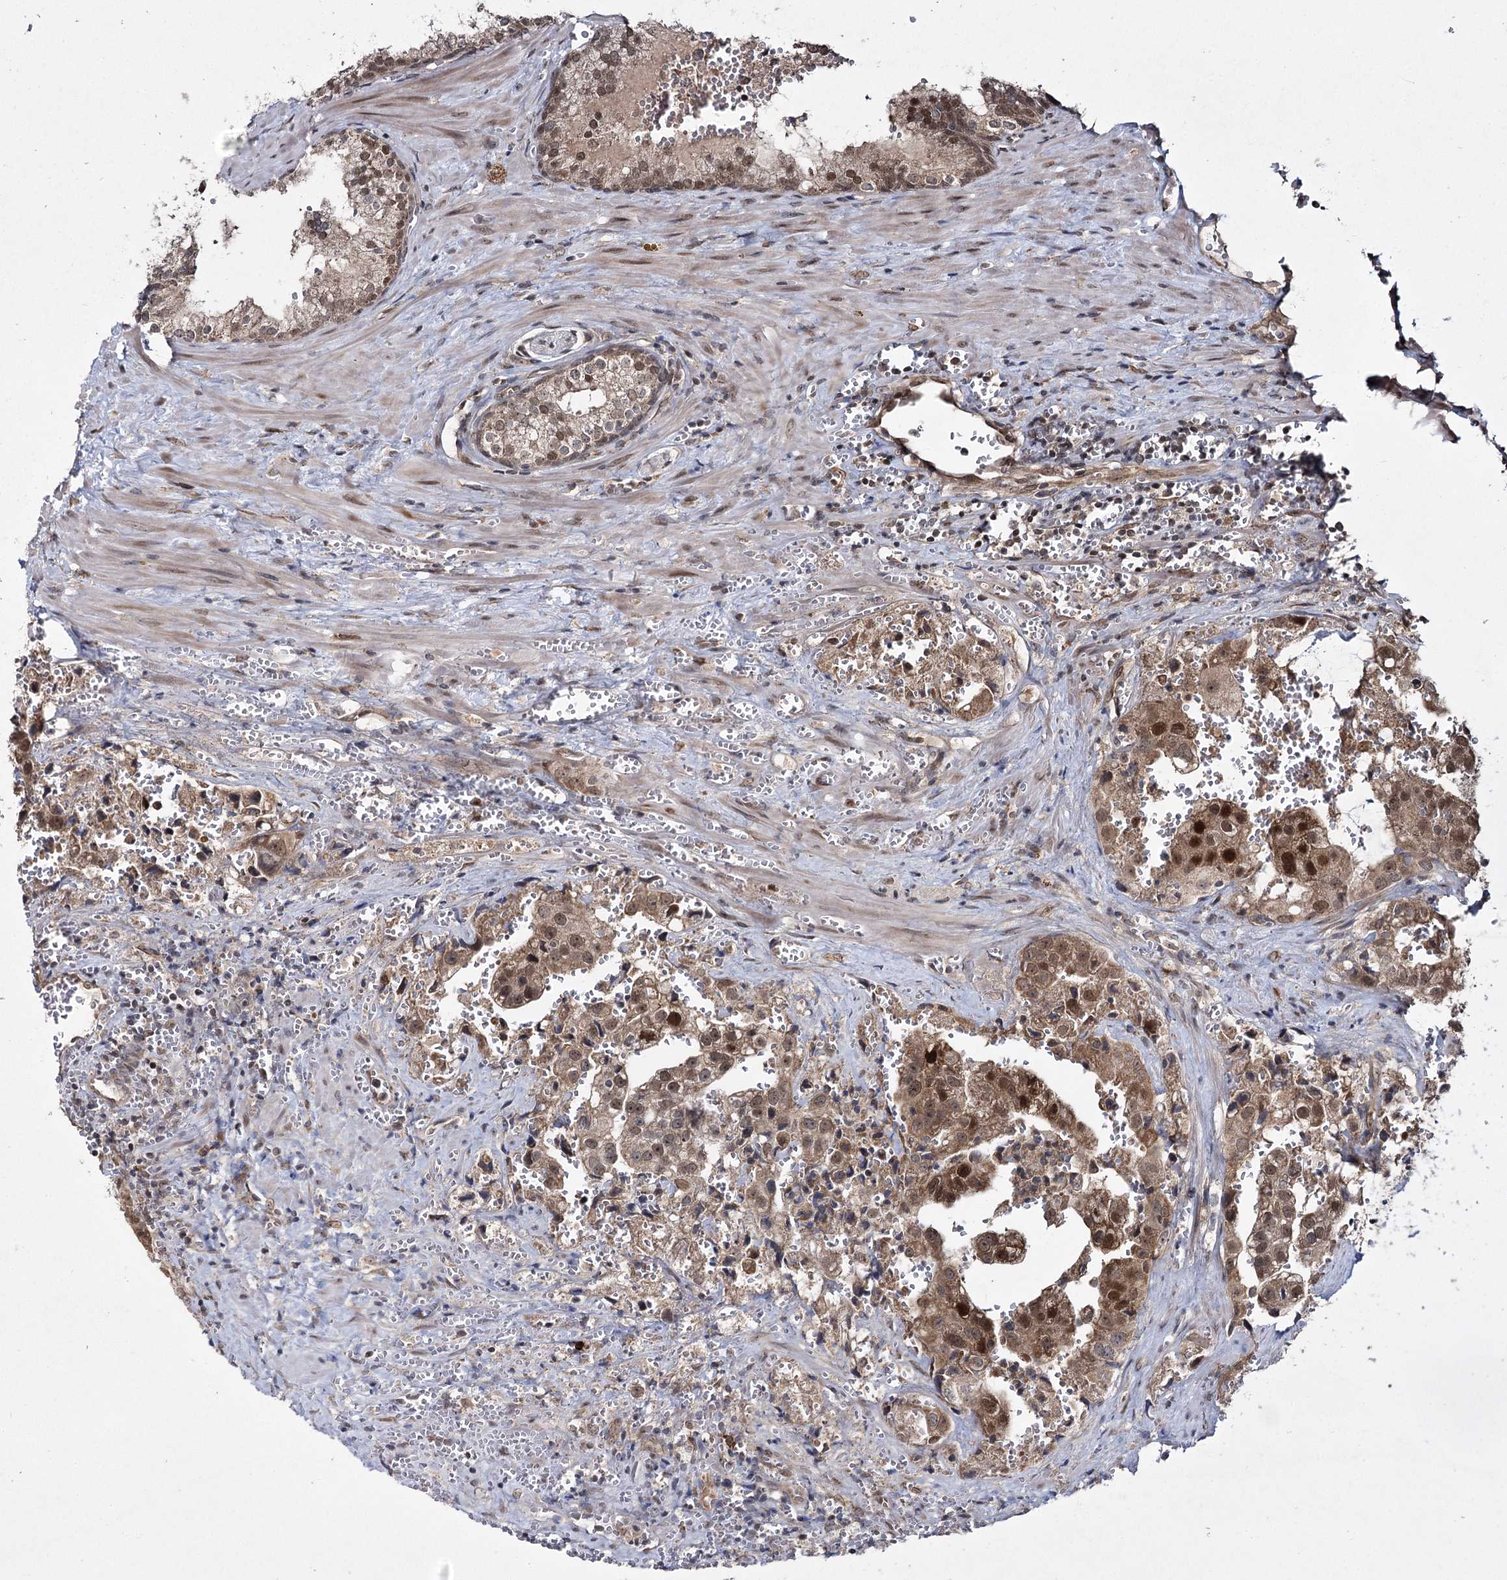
{"staining": {"intensity": "moderate", "quantity": ">75%", "location": "cytoplasmic/membranous,nuclear"}, "tissue": "prostate cancer", "cell_type": "Tumor cells", "image_type": "cancer", "snomed": [{"axis": "morphology", "description": "Adenocarcinoma, High grade"}, {"axis": "topography", "description": "Prostate"}], "caption": "A high-resolution micrograph shows immunohistochemistry (IHC) staining of prostate cancer, which reveals moderate cytoplasmic/membranous and nuclear staining in approximately >75% of tumor cells. (DAB = brown stain, brightfield microscopy at high magnification).", "gene": "TRNT1", "patient": {"sex": "male", "age": 68}}